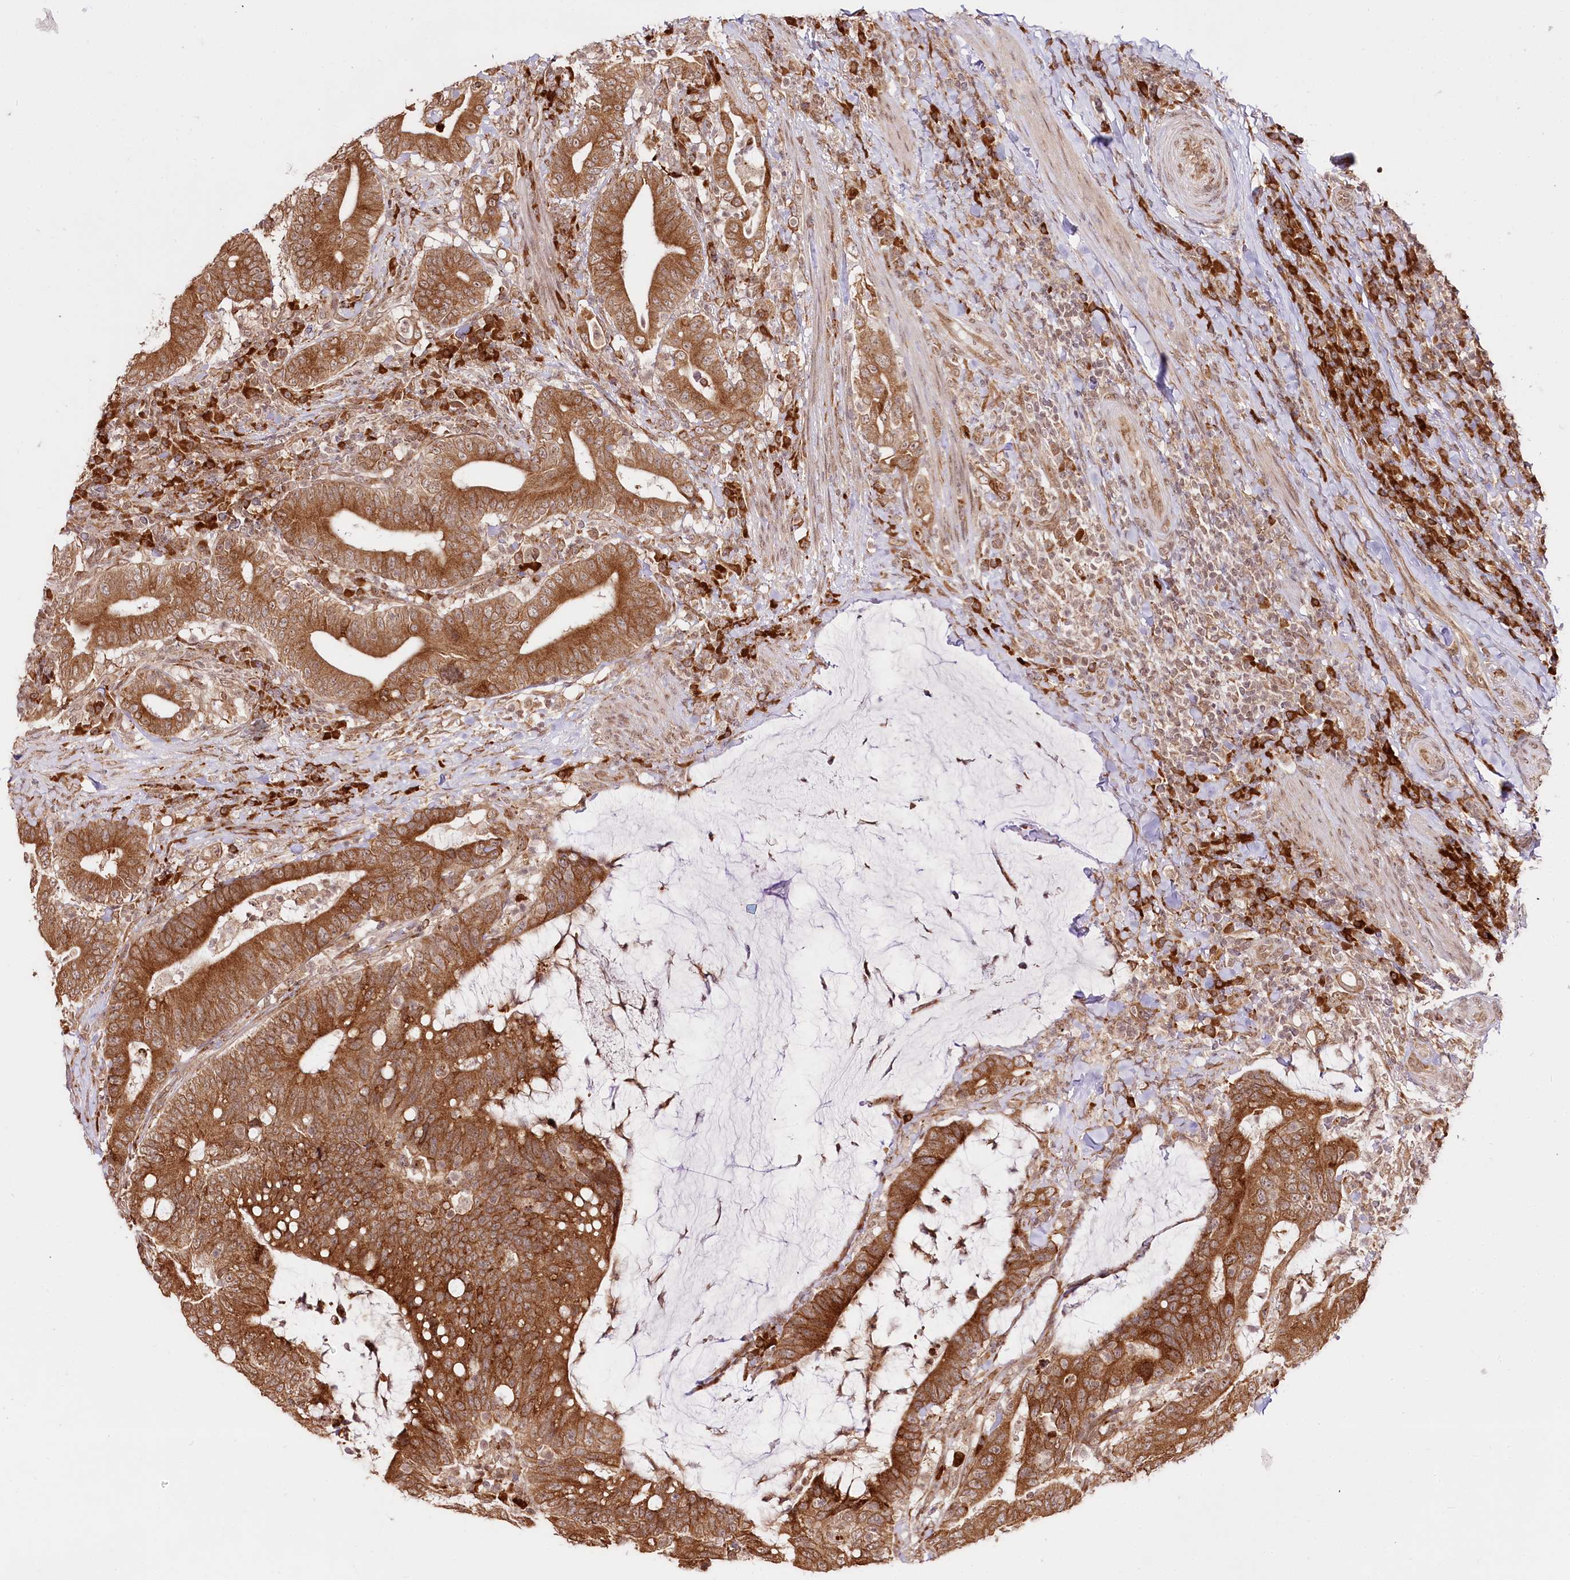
{"staining": {"intensity": "strong", "quantity": ">75%", "location": "cytoplasmic/membranous"}, "tissue": "colorectal cancer", "cell_type": "Tumor cells", "image_type": "cancer", "snomed": [{"axis": "morphology", "description": "Adenocarcinoma, NOS"}, {"axis": "topography", "description": "Colon"}], "caption": "Immunohistochemical staining of human adenocarcinoma (colorectal) exhibits high levels of strong cytoplasmic/membranous protein expression in approximately >75% of tumor cells. The staining was performed using DAB (3,3'-diaminobenzidine), with brown indicating positive protein expression. Nuclei are stained blue with hematoxylin.", "gene": "ENSG00000144785", "patient": {"sex": "female", "age": 66}}